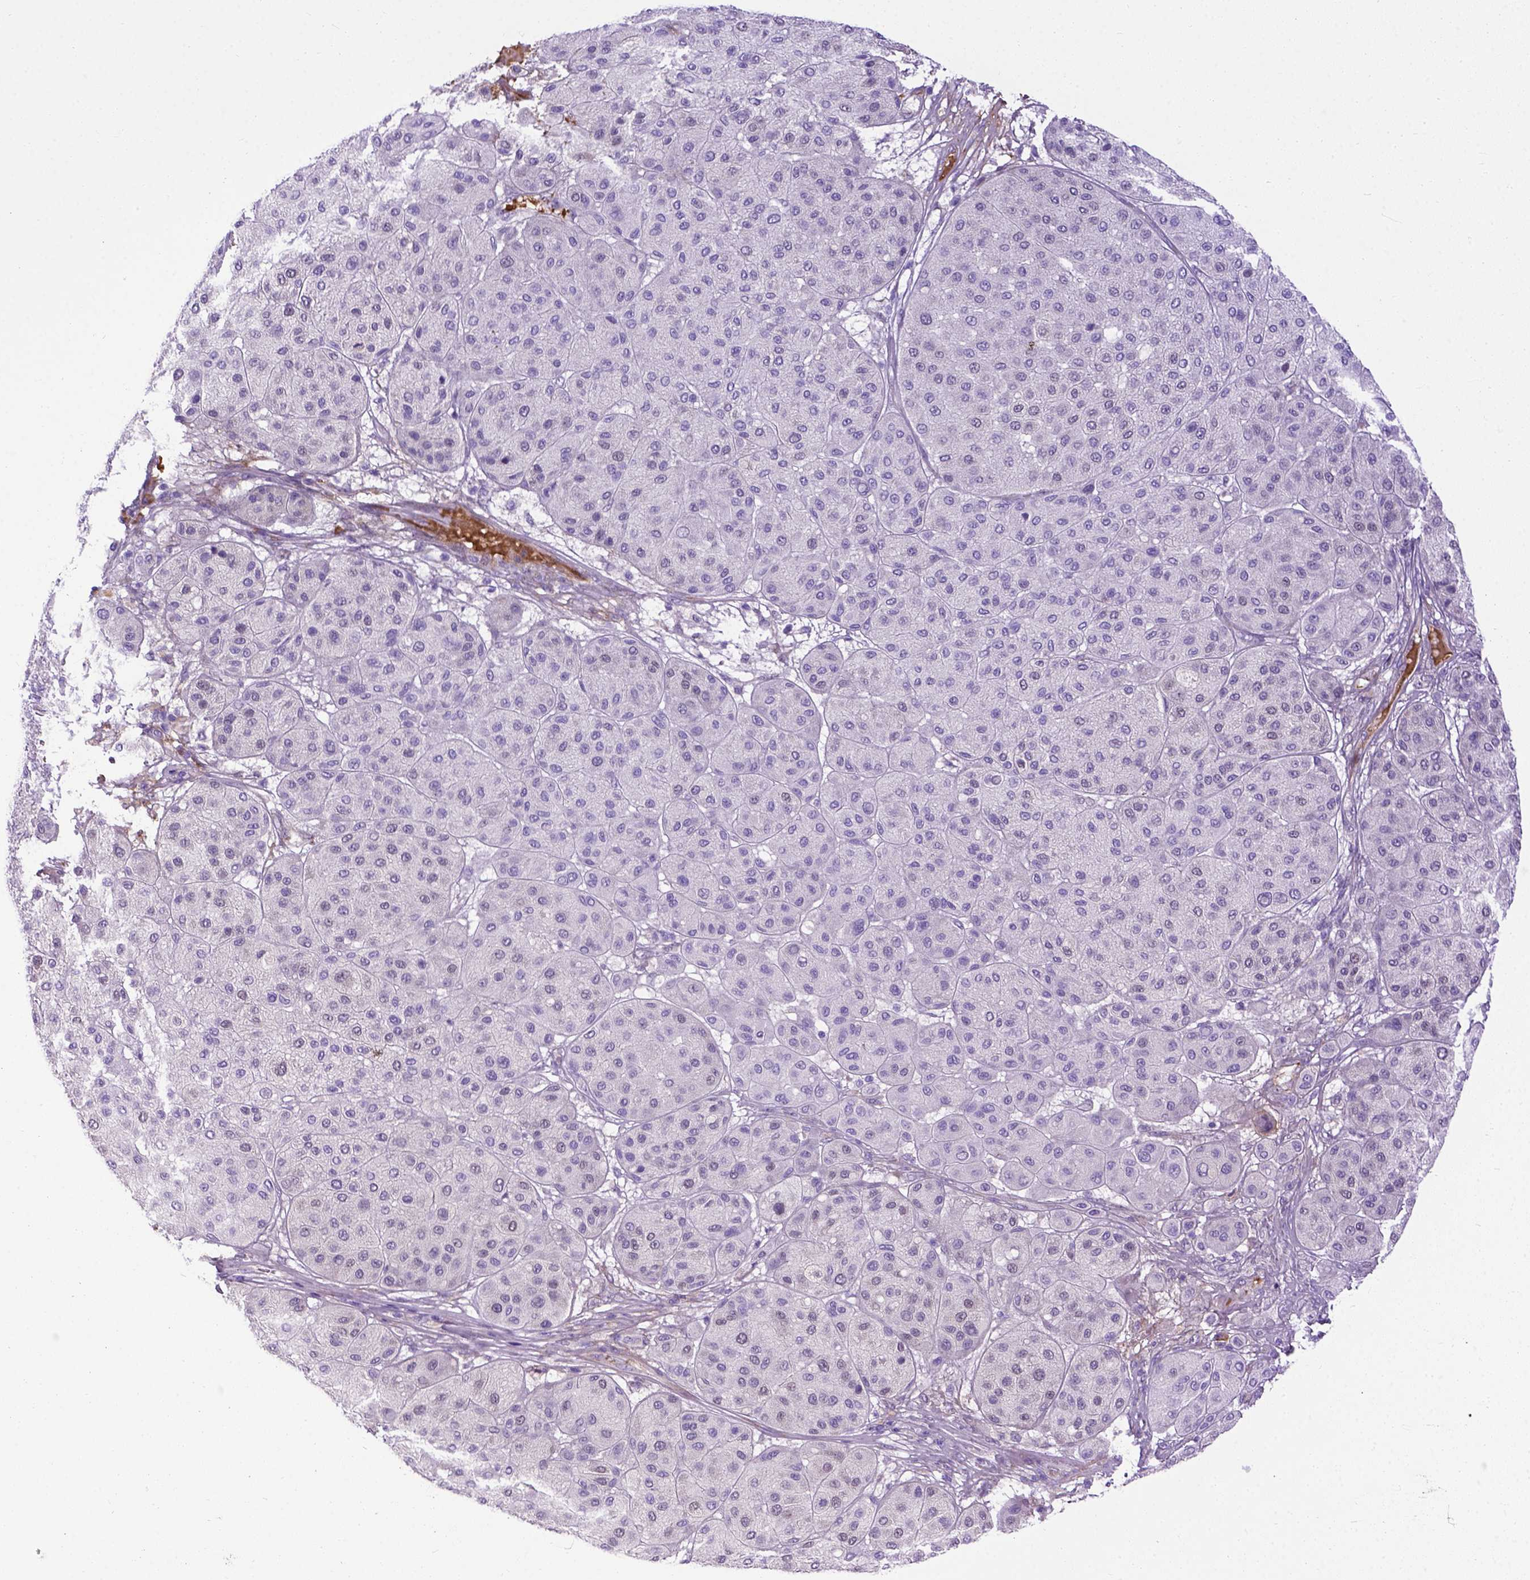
{"staining": {"intensity": "negative", "quantity": "none", "location": "none"}, "tissue": "melanoma", "cell_type": "Tumor cells", "image_type": "cancer", "snomed": [{"axis": "morphology", "description": "Malignant melanoma, Metastatic site"}, {"axis": "topography", "description": "Smooth muscle"}], "caption": "DAB (3,3'-diaminobenzidine) immunohistochemical staining of melanoma reveals no significant staining in tumor cells.", "gene": "CFAP300", "patient": {"sex": "male", "age": 41}}